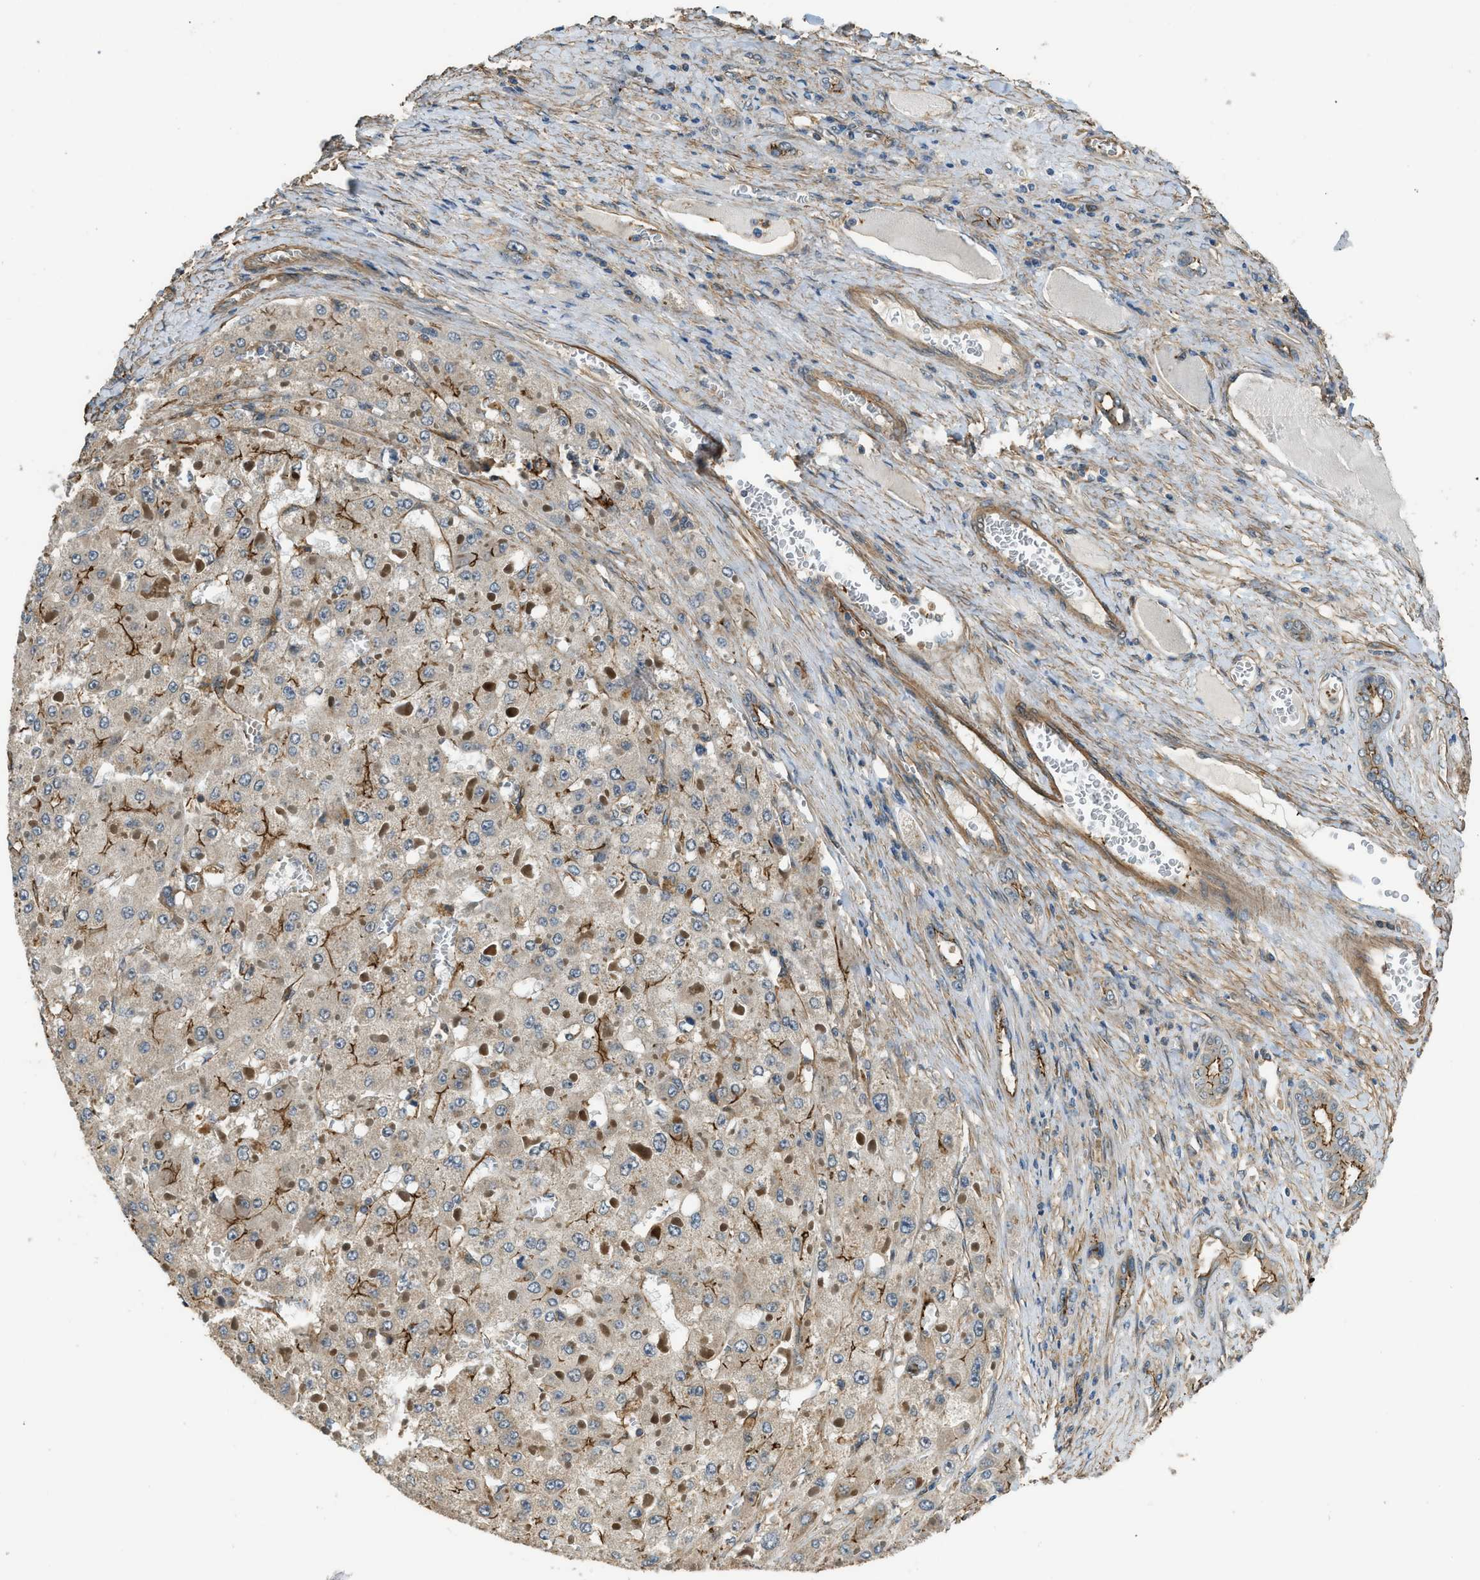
{"staining": {"intensity": "moderate", "quantity": "25%-75%", "location": "cytoplasmic/membranous"}, "tissue": "liver cancer", "cell_type": "Tumor cells", "image_type": "cancer", "snomed": [{"axis": "morphology", "description": "Carcinoma, Hepatocellular, NOS"}, {"axis": "topography", "description": "Liver"}], "caption": "Immunohistochemical staining of human liver cancer demonstrates medium levels of moderate cytoplasmic/membranous positivity in about 25%-75% of tumor cells. Using DAB (3,3'-diaminobenzidine) (brown) and hematoxylin (blue) stains, captured at high magnification using brightfield microscopy.", "gene": "CGN", "patient": {"sex": "female", "age": 73}}